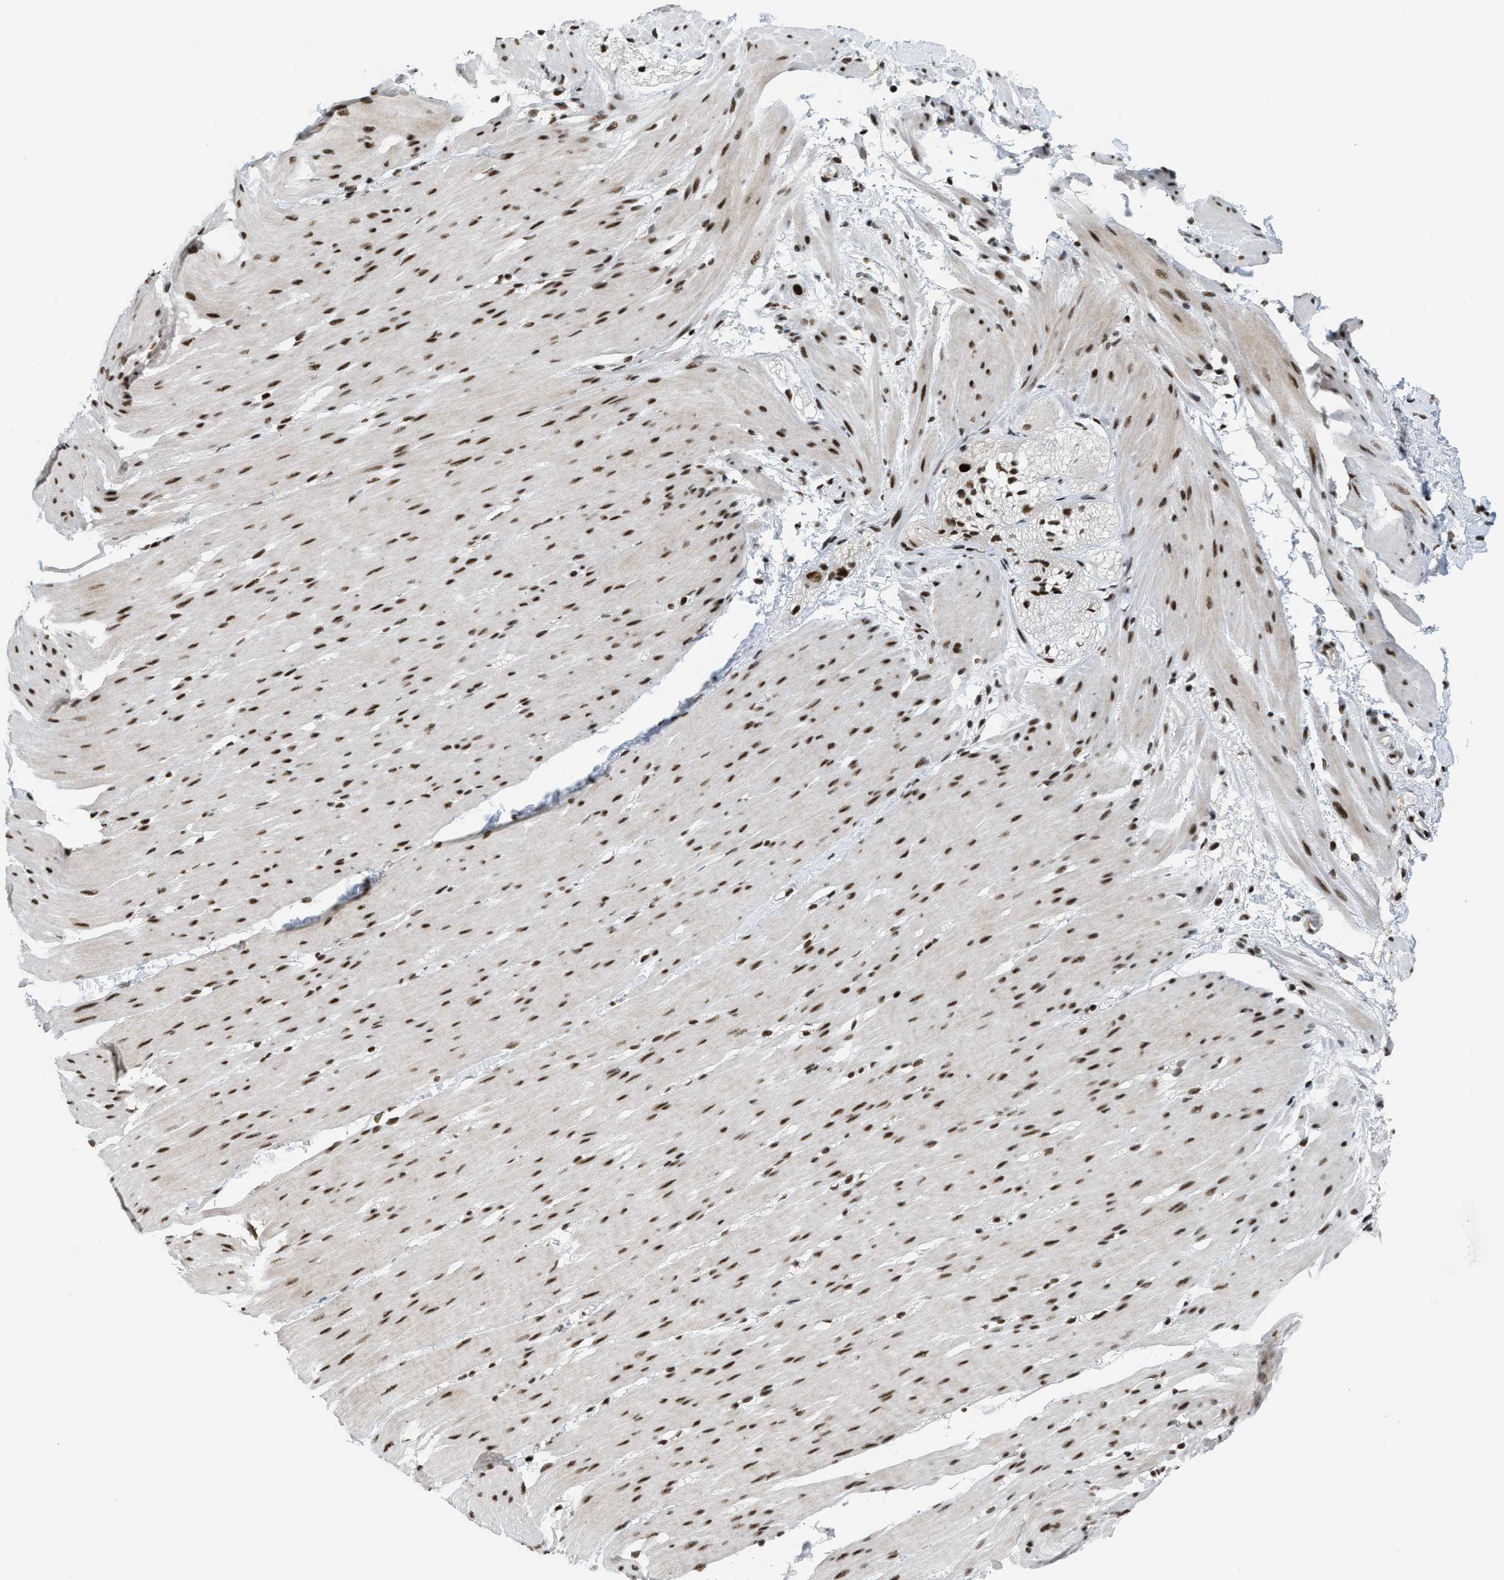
{"staining": {"intensity": "strong", "quantity": ">75%", "location": "nuclear"}, "tissue": "smooth muscle", "cell_type": "Smooth muscle cells", "image_type": "normal", "snomed": [{"axis": "morphology", "description": "Normal tissue, NOS"}, {"axis": "topography", "description": "Smooth muscle"}, {"axis": "topography", "description": "Colon"}], "caption": "Strong nuclear positivity is appreciated in approximately >75% of smooth muscle cells in unremarkable smooth muscle. (DAB = brown stain, brightfield microscopy at high magnification).", "gene": "SCAF4", "patient": {"sex": "male", "age": 67}}